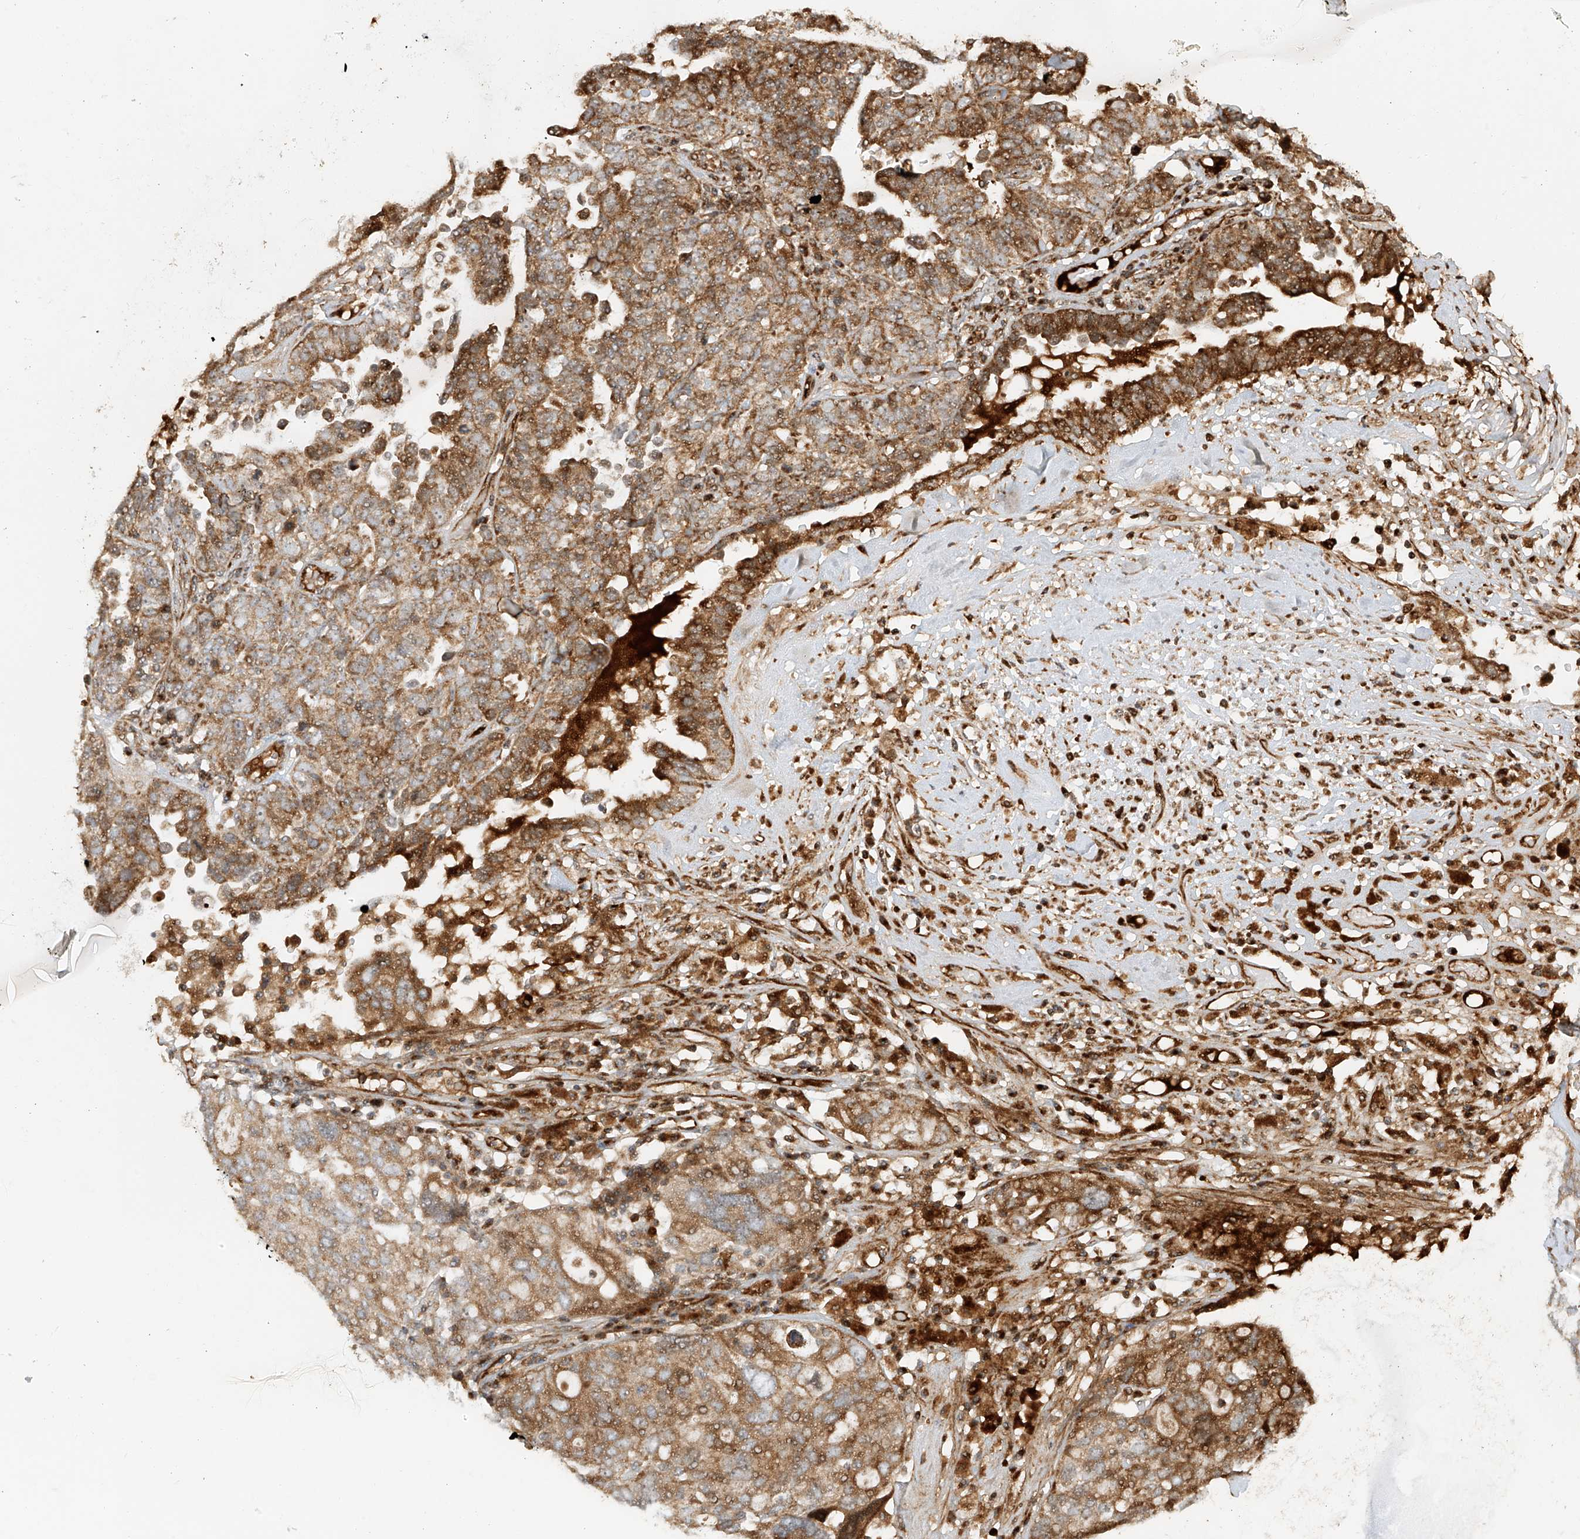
{"staining": {"intensity": "strong", "quantity": ">75%", "location": "cytoplasmic/membranous"}, "tissue": "ovarian cancer", "cell_type": "Tumor cells", "image_type": "cancer", "snomed": [{"axis": "morphology", "description": "Carcinoma, endometroid"}, {"axis": "topography", "description": "Ovary"}], "caption": "Ovarian endometroid carcinoma tissue demonstrates strong cytoplasmic/membranous staining in about >75% of tumor cells, visualized by immunohistochemistry.", "gene": "MIPEP", "patient": {"sex": "female", "age": 62}}